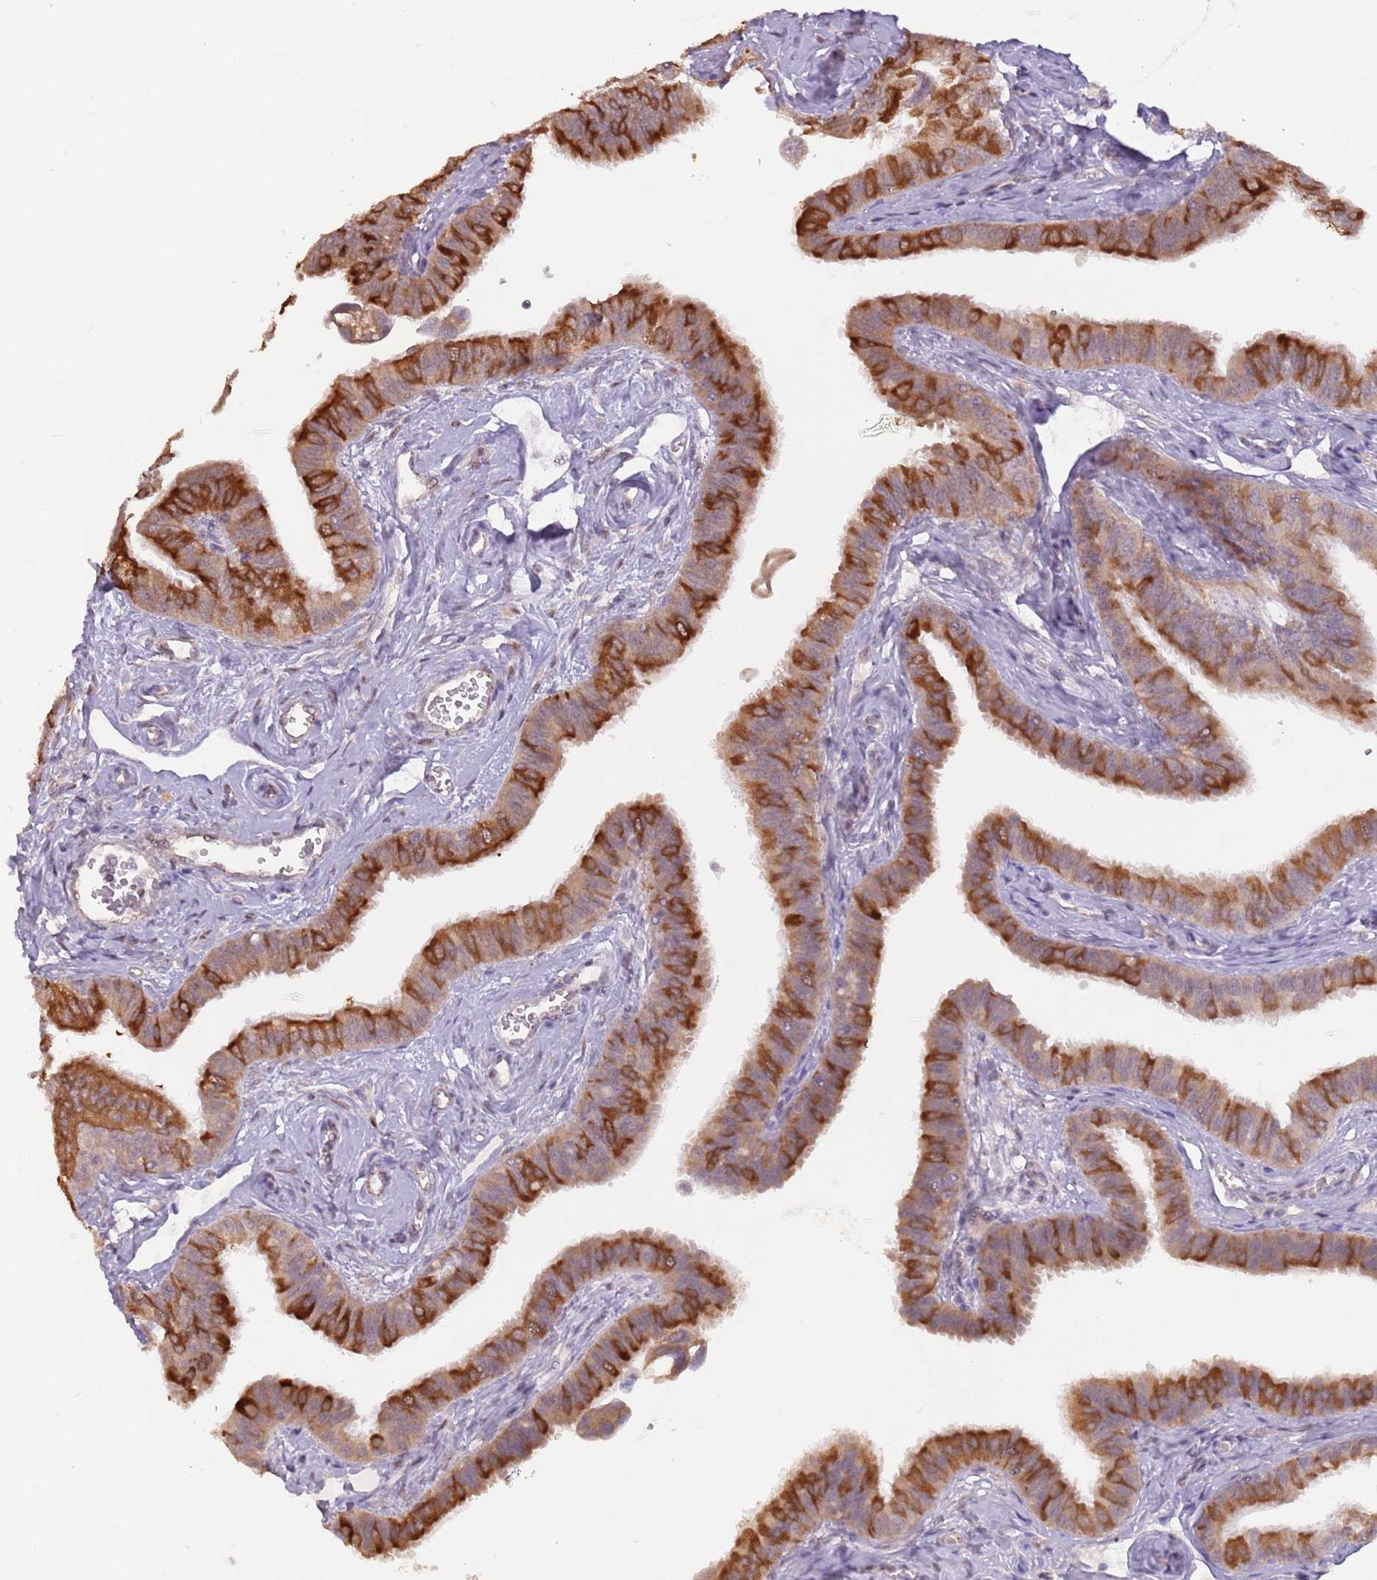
{"staining": {"intensity": "strong", "quantity": ">75%", "location": "cytoplasmic/membranous"}, "tissue": "fallopian tube", "cell_type": "Glandular cells", "image_type": "normal", "snomed": [{"axis": "morphology", "description": "Normal tissue, NOS"}, {"axis": "morphology", "description": "Carcinoma, NOS"}, {"axis": "topography", "description": "Fallopian tube"}, {"axis": "topography", "description": "Ovary"}], "caption": "Immunohistochemical staining of benign fallopian tube displays strong cytoplasmic/membranous protein positivity in approximately >75% of glandular cells. (Stains: DAB in brown, nuclei in blue, Microscopy: brightfield microscopy at high magnification).", "gene": "LDHD", "patient": {"sex": "female", "age": 59}}